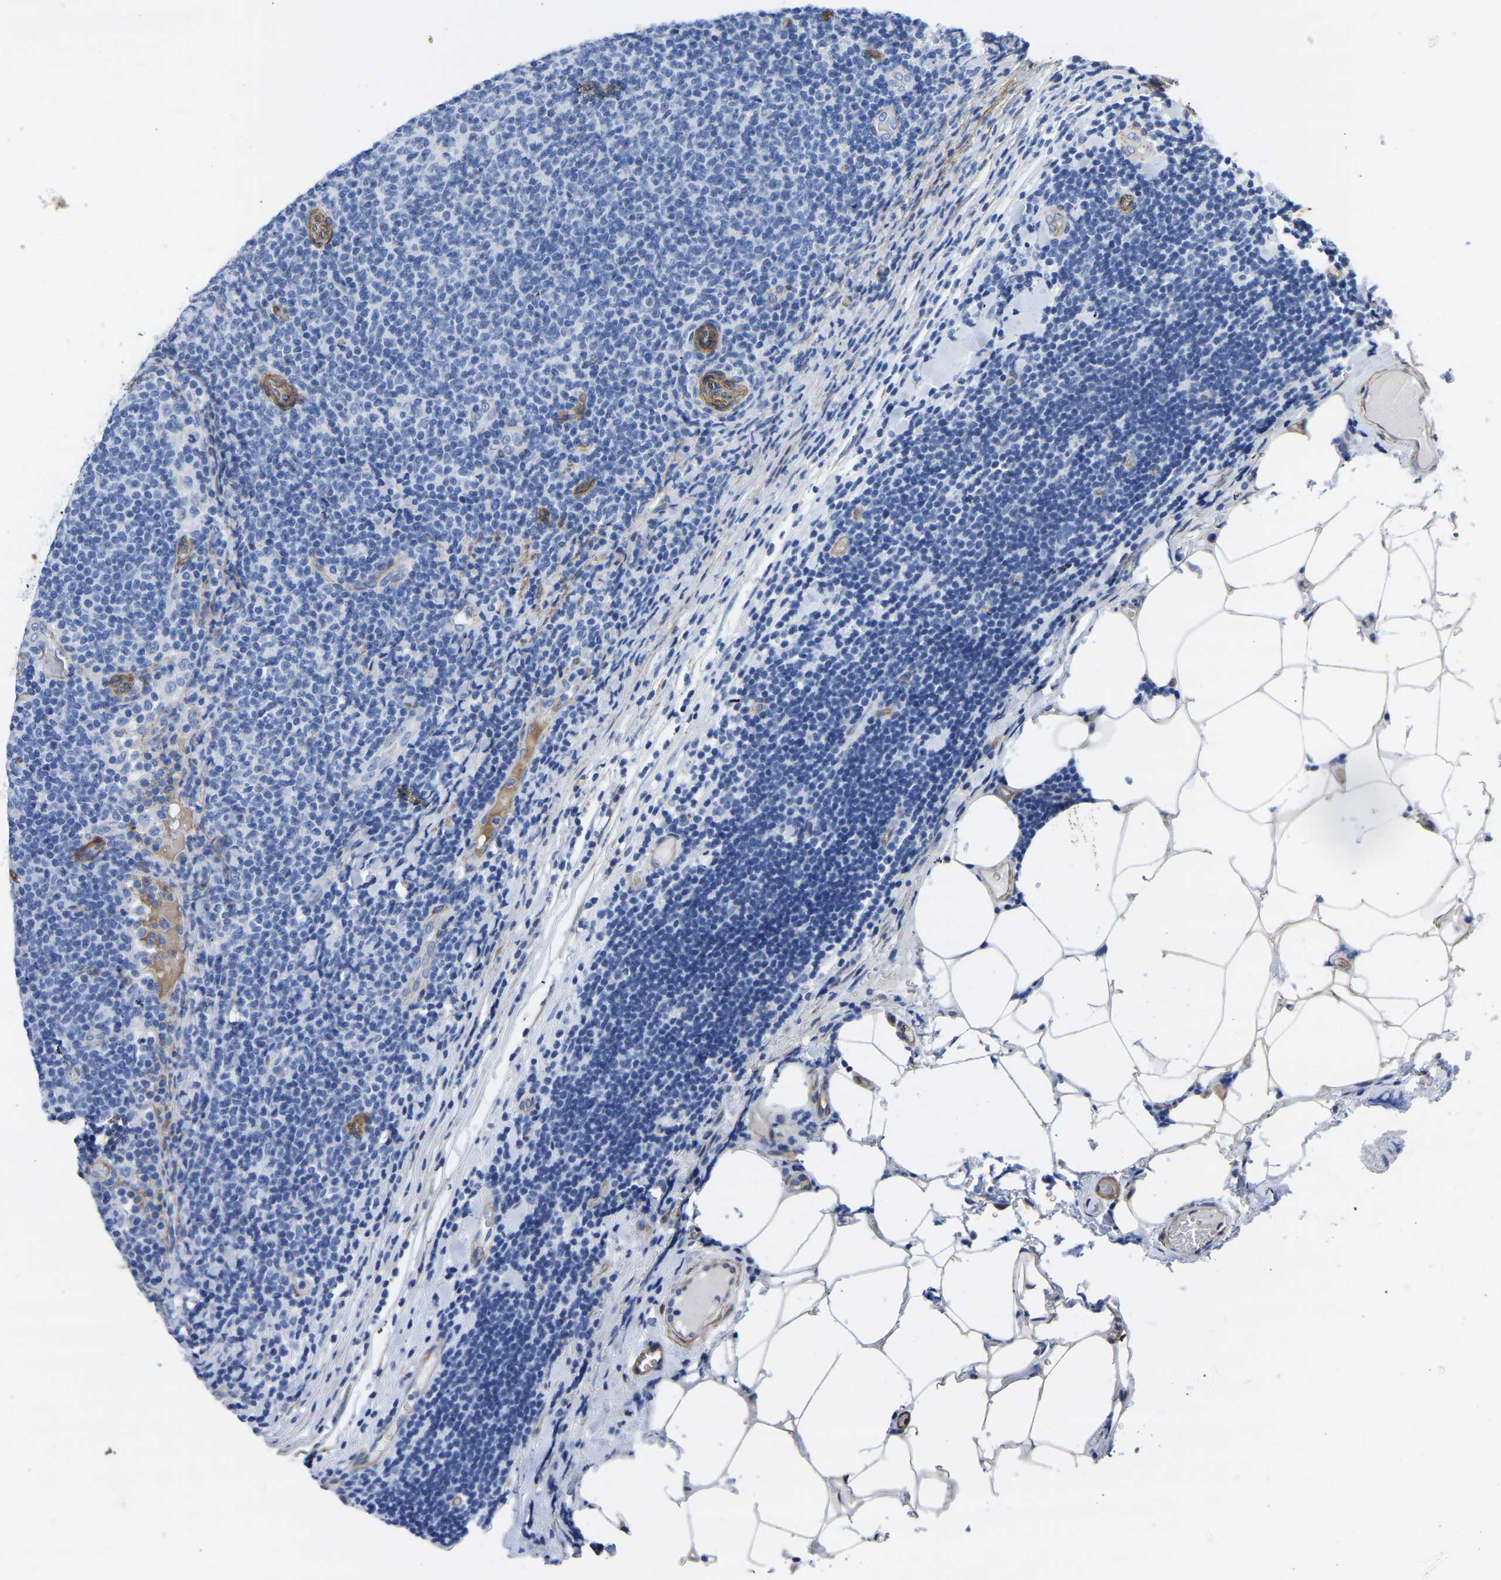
{"staining": {"intensity": "negative", "quantity": "none", "location": "none"}, "tissue": "lymphoma", "cell_type": "Tumor cells", "image_type": "cancer", "snomed": [{"axis": "morphology", "description": "Malignant lymphoma, non-Hodgkin's type, Low grade"}, {"axis": "topography", "description": "Lymph node"}], "caption": "Immunohistochemistry histopathology image of neoplastic tissue: human low-grade malignant lymphoma, non-Hodgkin's type stained with DAB demonstrates no significant protein expression in tumor cells. Brightfield microscopy of IHC stained with DAB (3,3'-diaminobenzidine) (brown) and hematoxylin (blue), captured at high magnification.", "gene": "SLC45A3", "patient": {"sex": "male", "age": 66}}